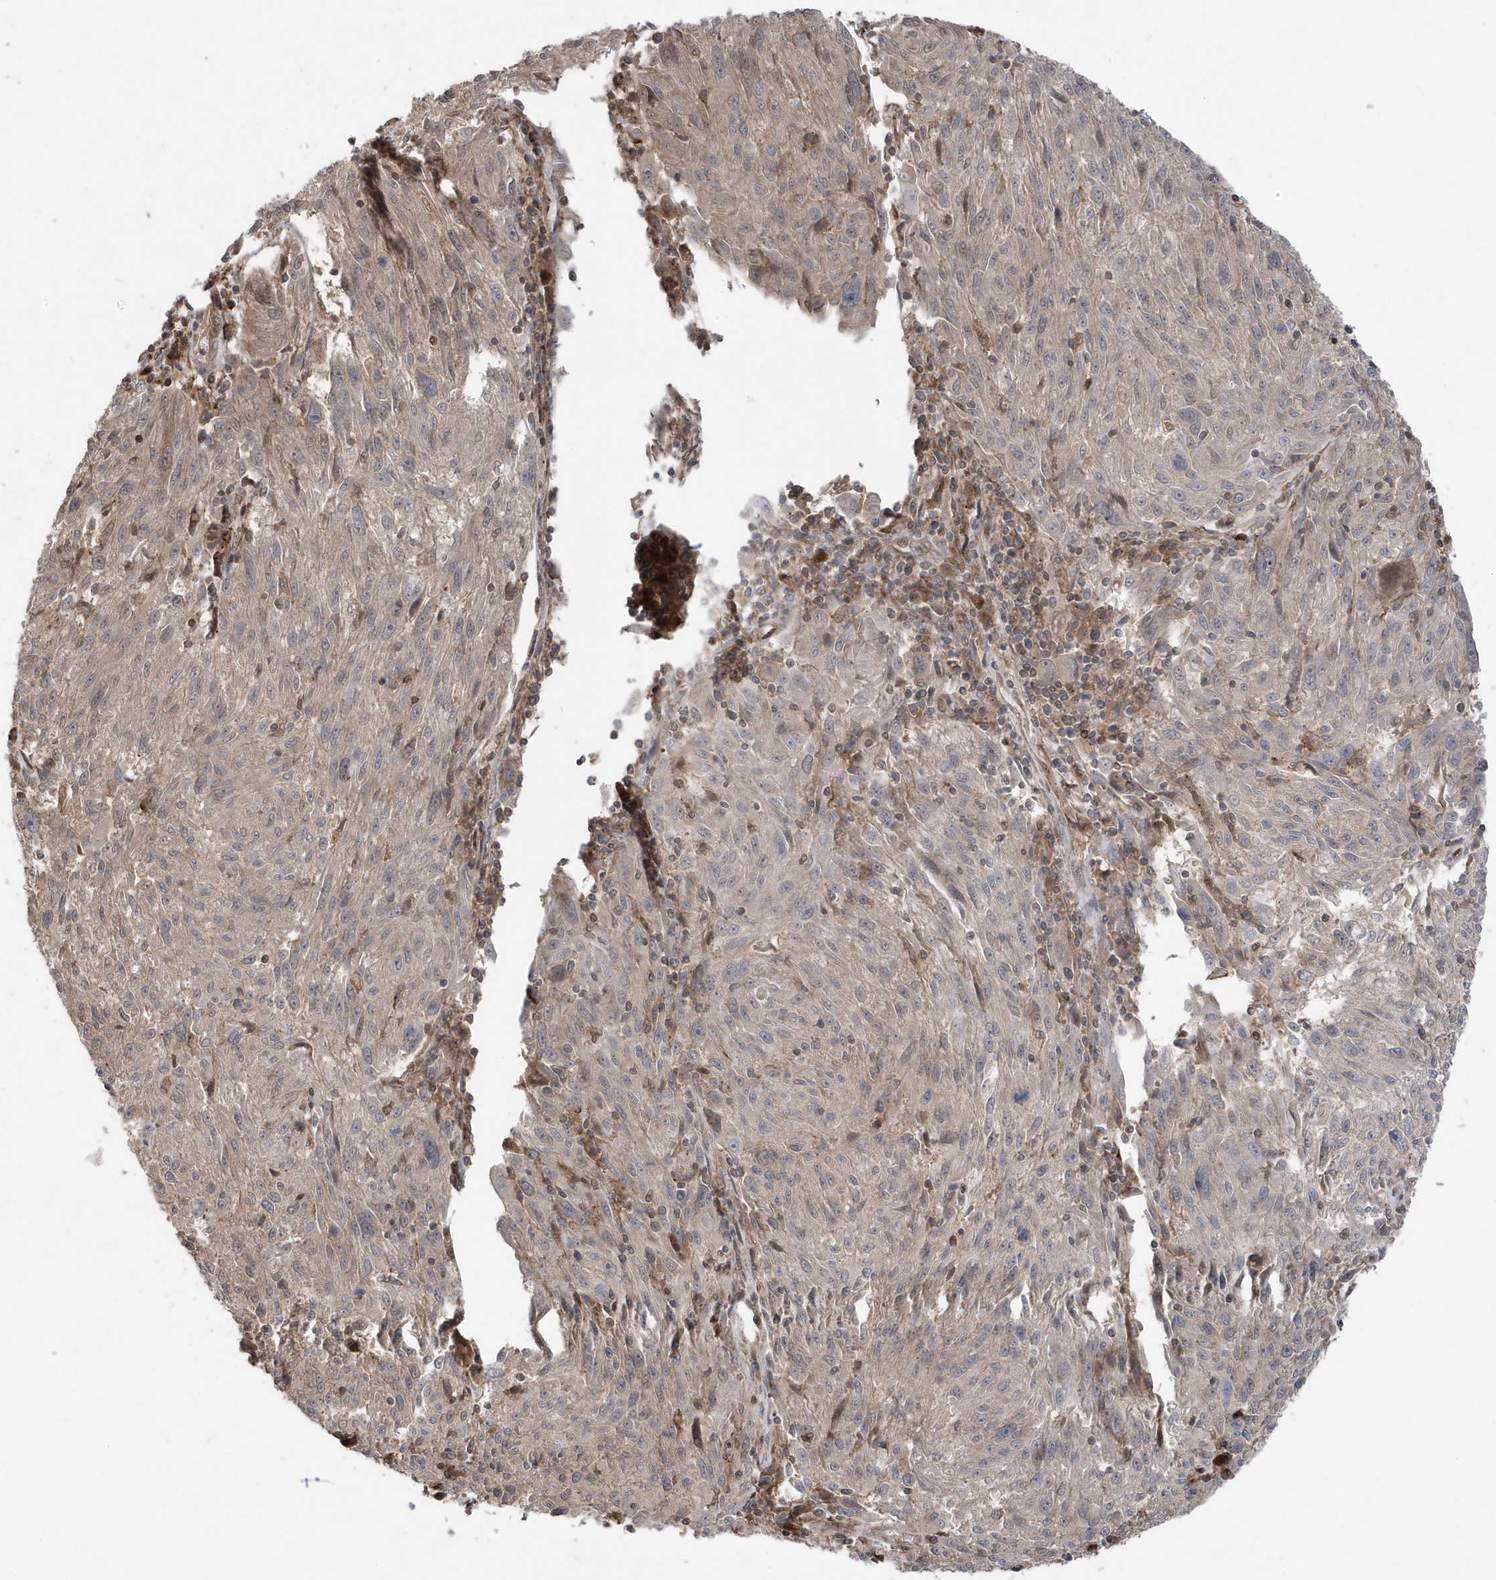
{"staining": {"intensity": "moderate", "quantity": "<25%", "location": "cytoplasmic/membranous"}, "tissue": "melanoma", "cell_type": "Tumor cells", "image_type": "cancer", "snomed": [{"axis": "morphology", "description": "Malignant melanoma, NOS"}, {"axis": "topography", "description": "Skin"}], "caption": "Immunohistochemistry staining of malignant melanoma, which reveals low levels of moderate cytoplasmic/membranous expression in about <25% of tumor cells indicating moderate cytoplasmic/membranous protein expression. The staining was performed using DAB (3,3'-diaminobenzidine) (brown) for protein detection and nuclei were counterstained in hematoxylin (blue).", "gene": "MAPK1IP1L", "patient": {"sex": "male", "age": 53}}